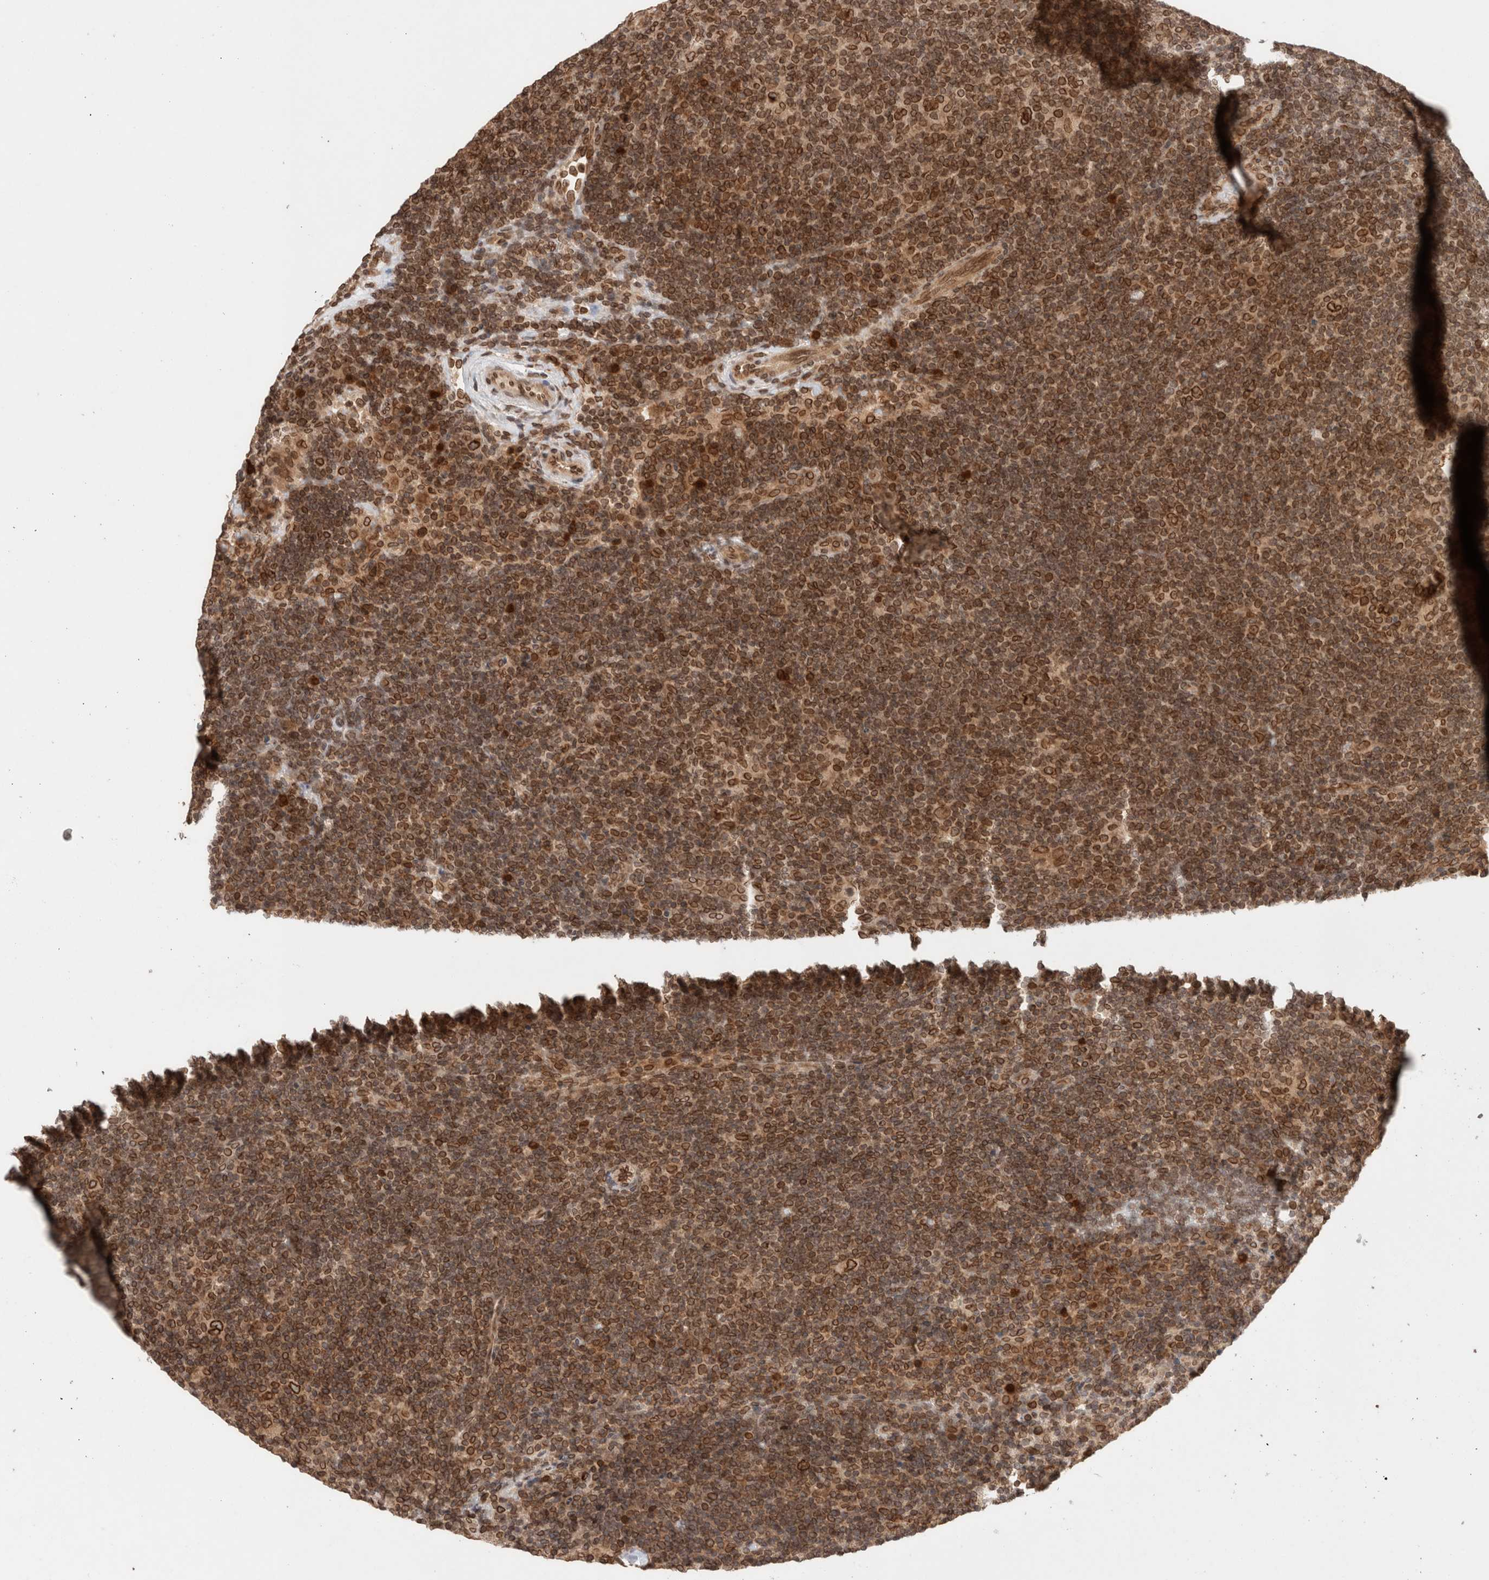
{"staining": {"intensity": "strong", "quantity": ">75%", "location": "cytoplasmic/membranous,nuclear"}, "tissue": "lymphoma", "cell_type": "Tumor cells", "image_type": "cancer", "snomed": [{"axis": "morphology", "description": "Hodgkin's disease, NOS"}, {"axis": "topography", "description": "Lymph node"}], "caption": "A brown stain labels strong cytoplasmic/membranous and nuclear positivity of a protein in human lymphoma tumor cells.", "gene": "TPR", "patient": {"sex": "female", "age": 57}}